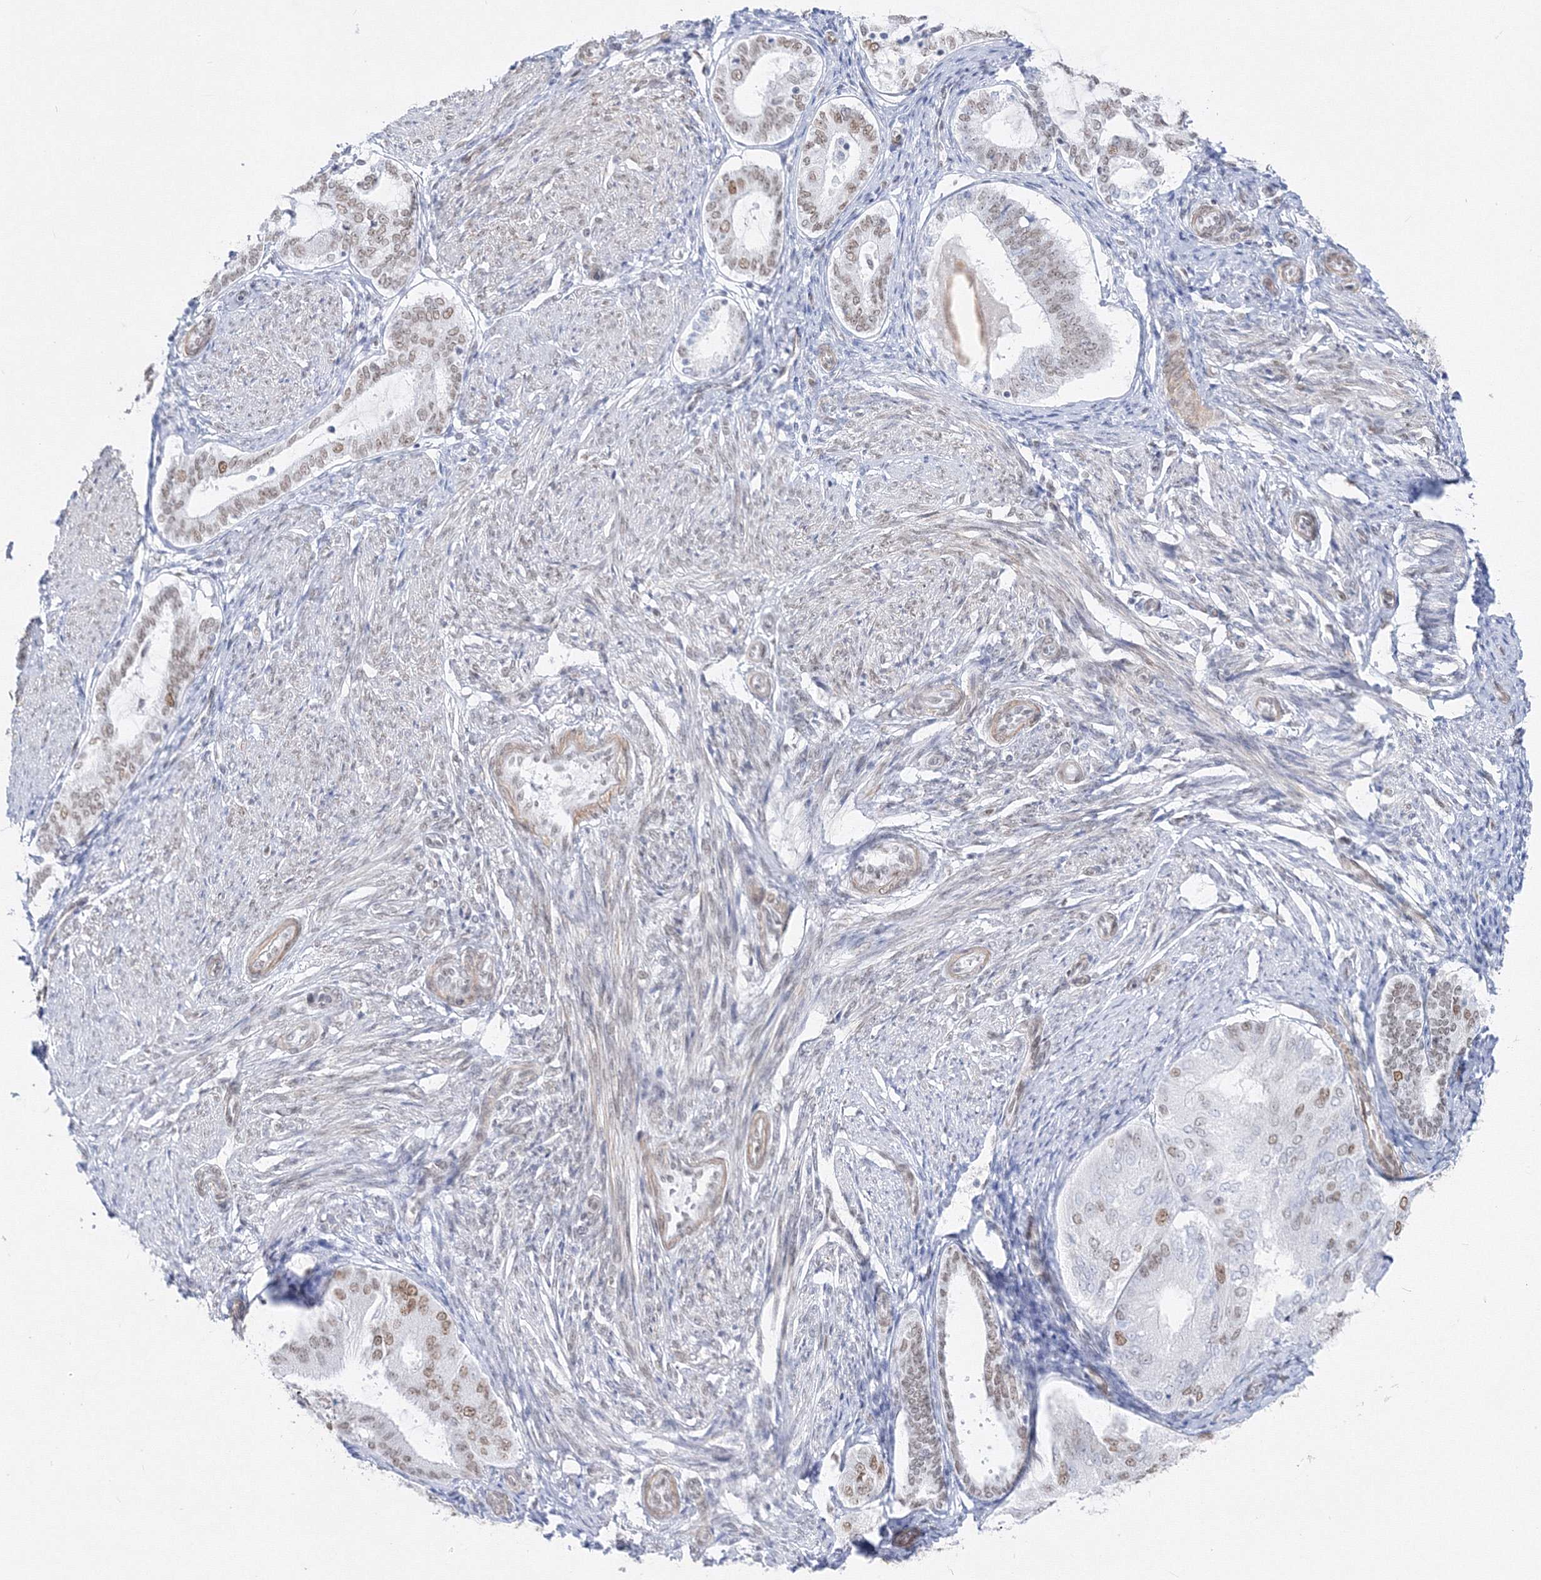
{"staining": {"intensity": "weak", "quantity": "25%-75%", "location": "nuclear"}, "tissue": "endometrial cancer", "cell_type": "Tumor cells", "image_type": "cancer", "snomed": [{"axis": "morphology", "description": "Adenocarcinoma, NOS"}, {"axis": "topography", "description": "Endometrium"}], "caption": "Protein analysis of endometrial cancer tissue demonstrates weak nuclear staining in about 25%-75% of tumor cells. (Stains: DAB (3,3'-diaminobenzidine) in brown, nuclei in blue, Microscopy: brightfield microscopy at high magnification).", "gene": "ZNF638", "patient": {"sex": "female", "age": 81}}